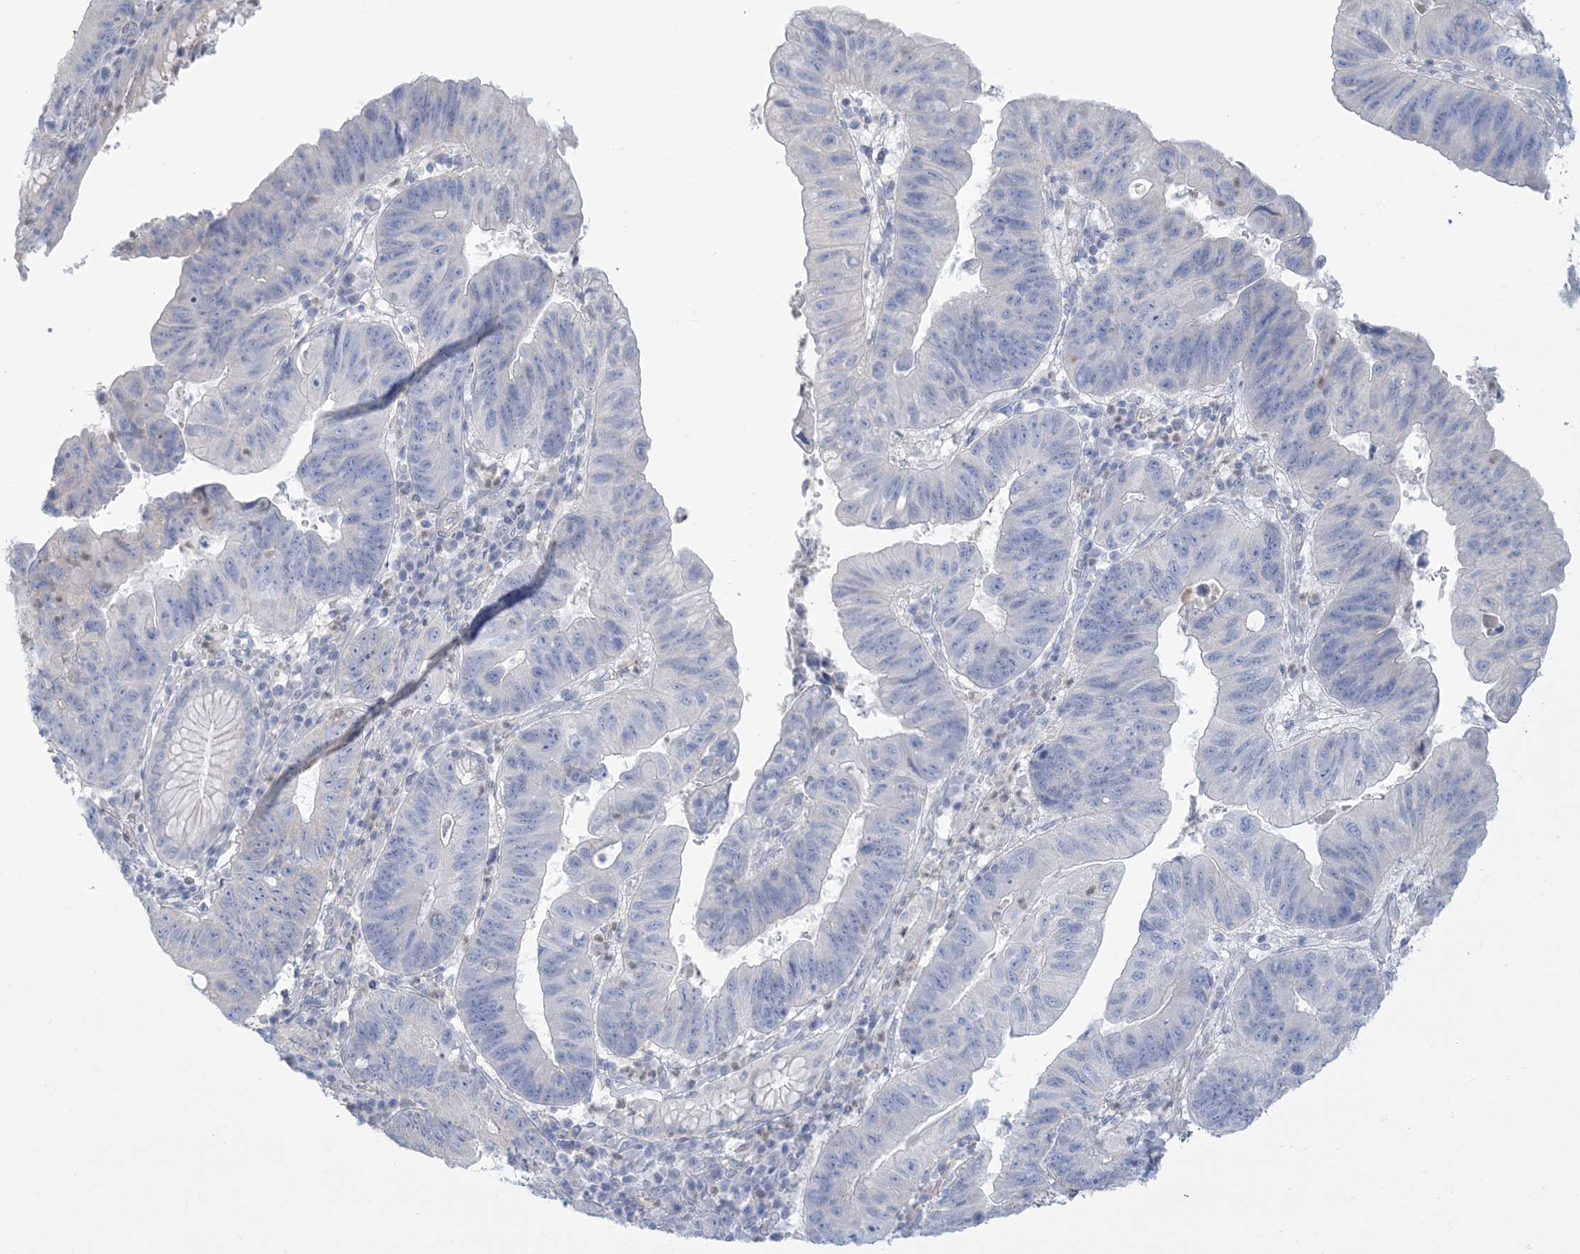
{"staining": {"intensity": "negative", "quantity": "none", "location": "none"}, "tissue": "stomach cancer", "cell_type": "Tumor cells", "image_type": "cancer", "snomed": [{"axis": "morphology", "description": "Adenocarcinoma, NOS"}, {"axis": "topography", "description": "Stomach"}], "caption": "Immunohistochemical staining of human stomach cancer displays no significant expression in tumor cells.", "gene": "MTHFD2L", "patient": {"sex": "male", "age": 59}}